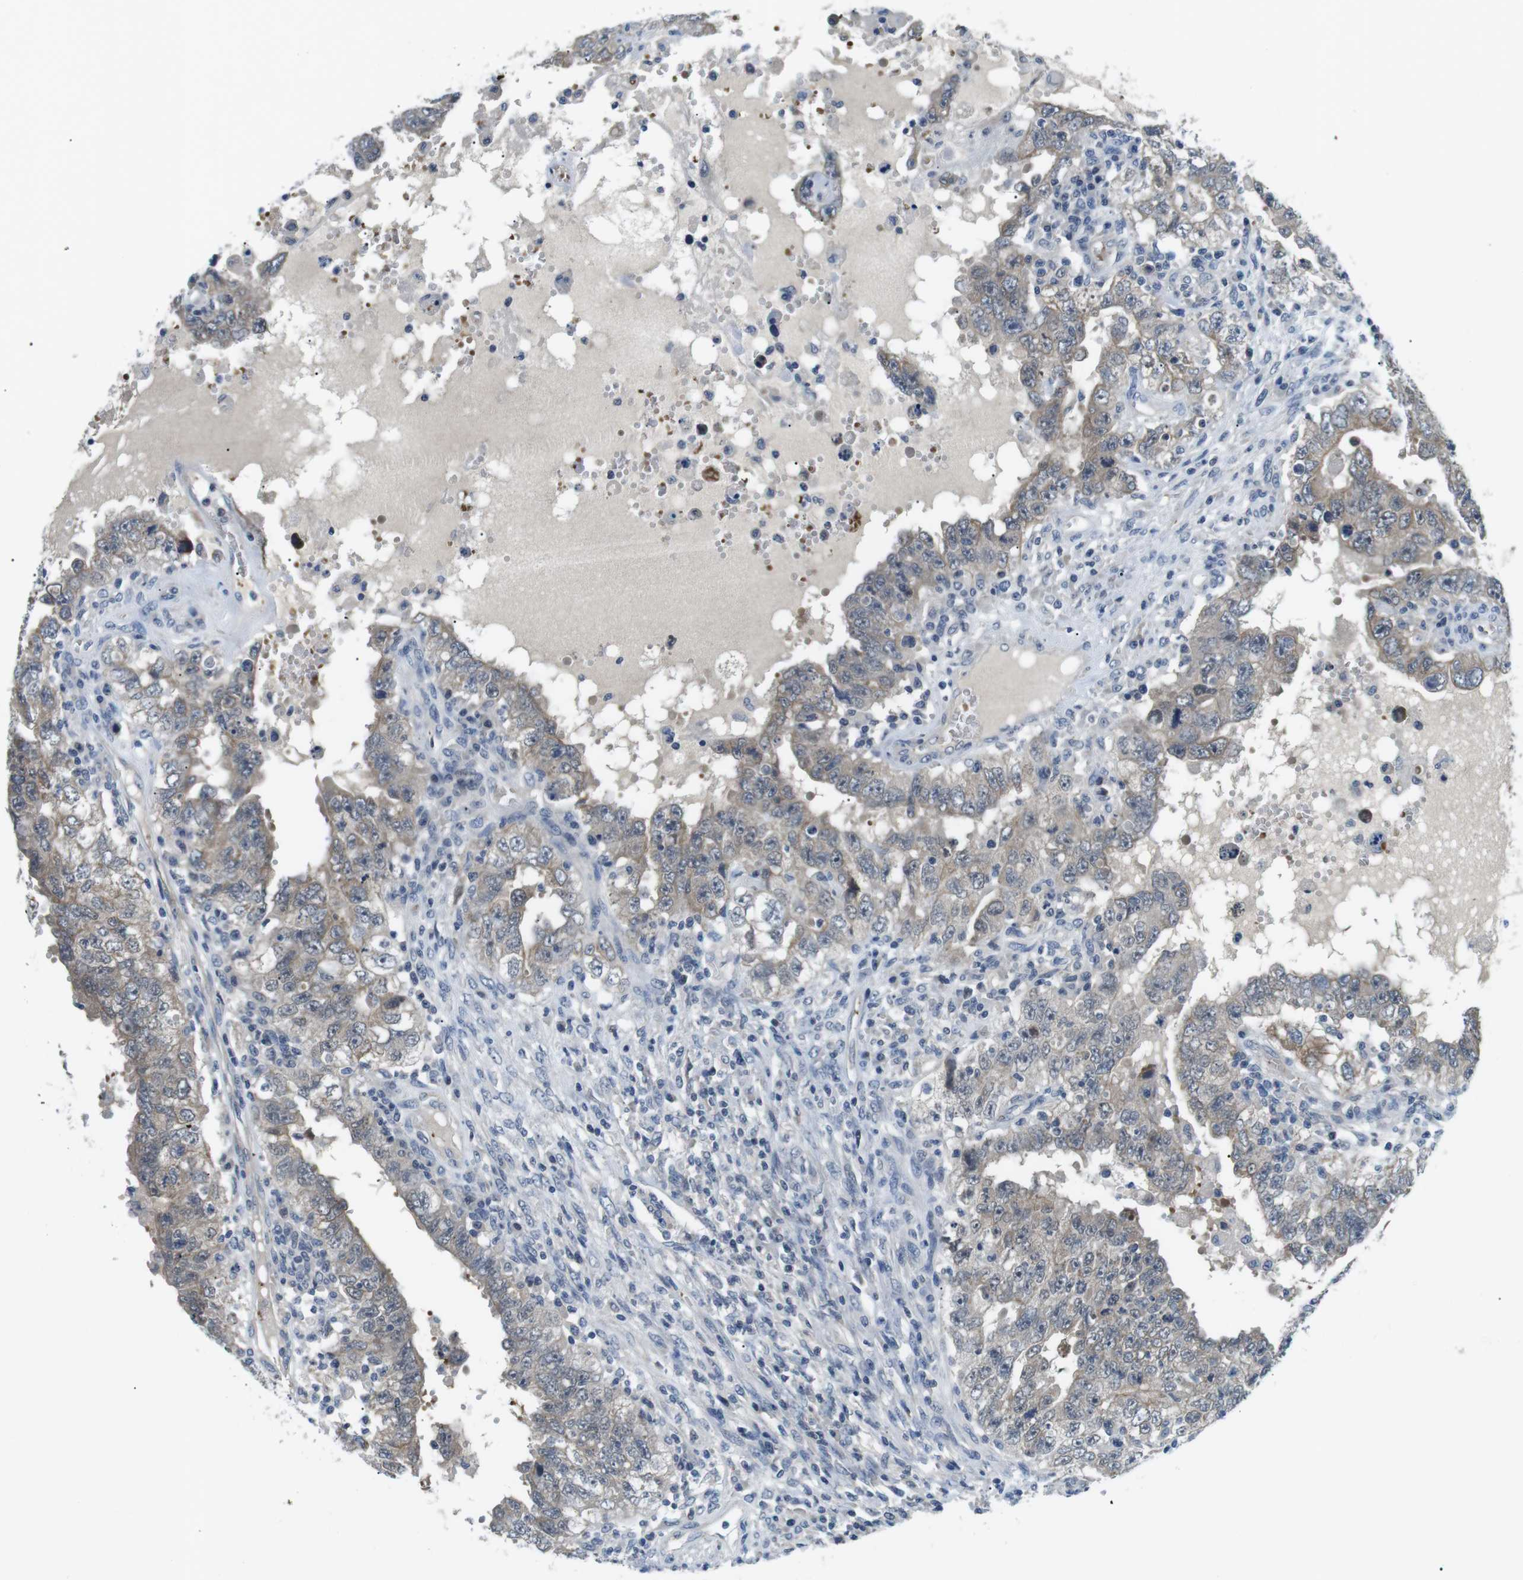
{"staining": {"intensity": "weak", "quantity": "<25%", "location": "cytoplasmic/membranous"}, "tissue": "testis cancer", "cell_type": "Tumor cells", "image_type": "cancer", "snomed": [{"axis": "morphology", "description": "Carcinoma, Embryonal, NOS"}, {"axis": "topography", "description": "Testis"}], "caption": "Tumor cells show no significant protein staining in testis cancer (embryonal carcinoma).", "gene": "WSCD1", "patient": {"sex": "male", "age": 26}}